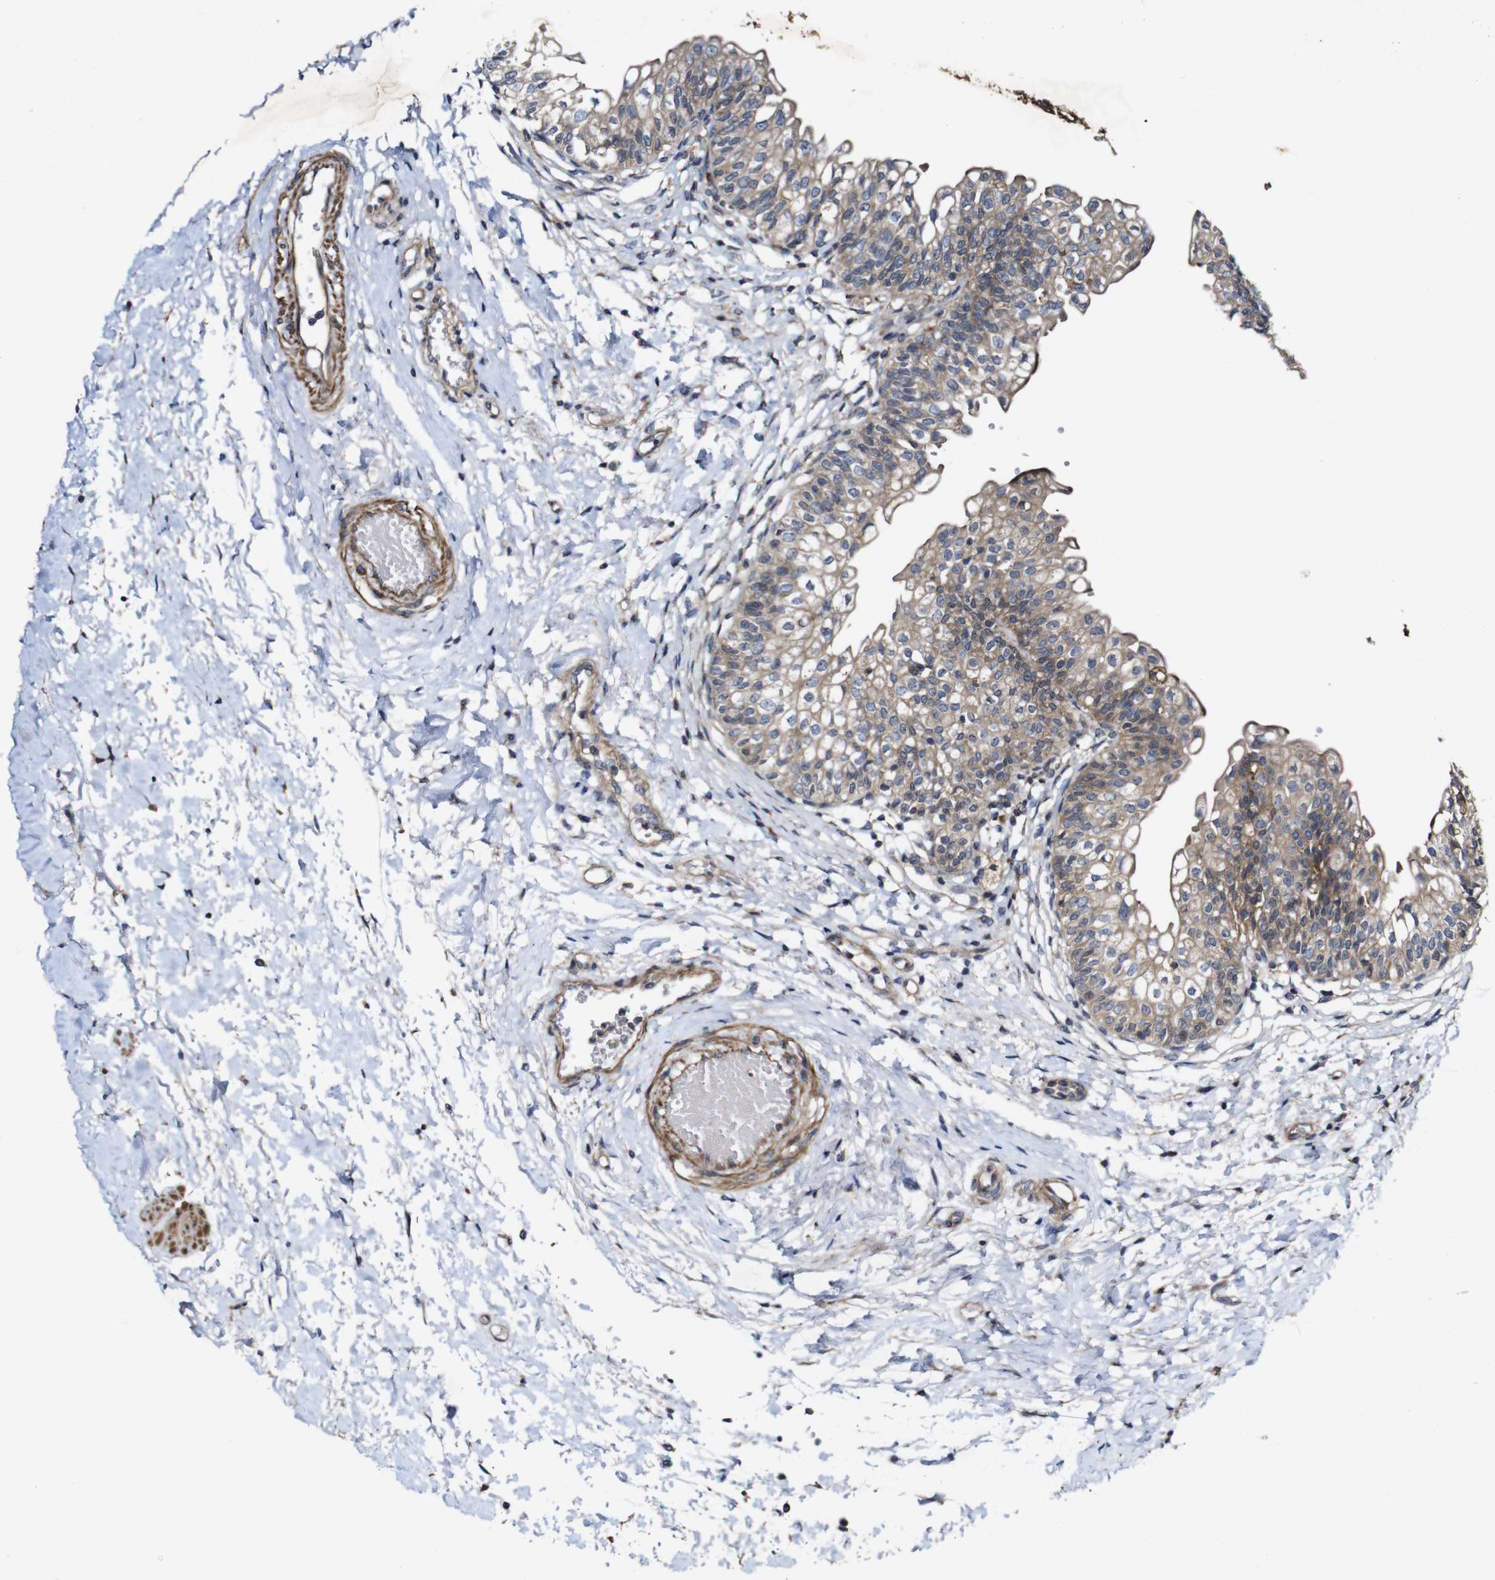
{"staining": {"intensity": "weak", "quantity": ">75%", "location": "cytoplasmic/membranous"}, "tissue": "urinary bladder", "cell_type": "Urothelial cells", "image_type": "normal", "snomed": [{"axis": "morphology", "description": "Normal tissue, NOS"}, {"axis": "topography", "description": "Urinary bladder"}], "caption": "Urinary bladder stained with DAB (3,3'-diaminobenzidine) immunohistochemistry reveals low levels of weak cytoplasmic/membranous positivity in about >75% of urothelial cells.", "gene": "GSDME", "patient": {"sex": "male", "age": 55}}